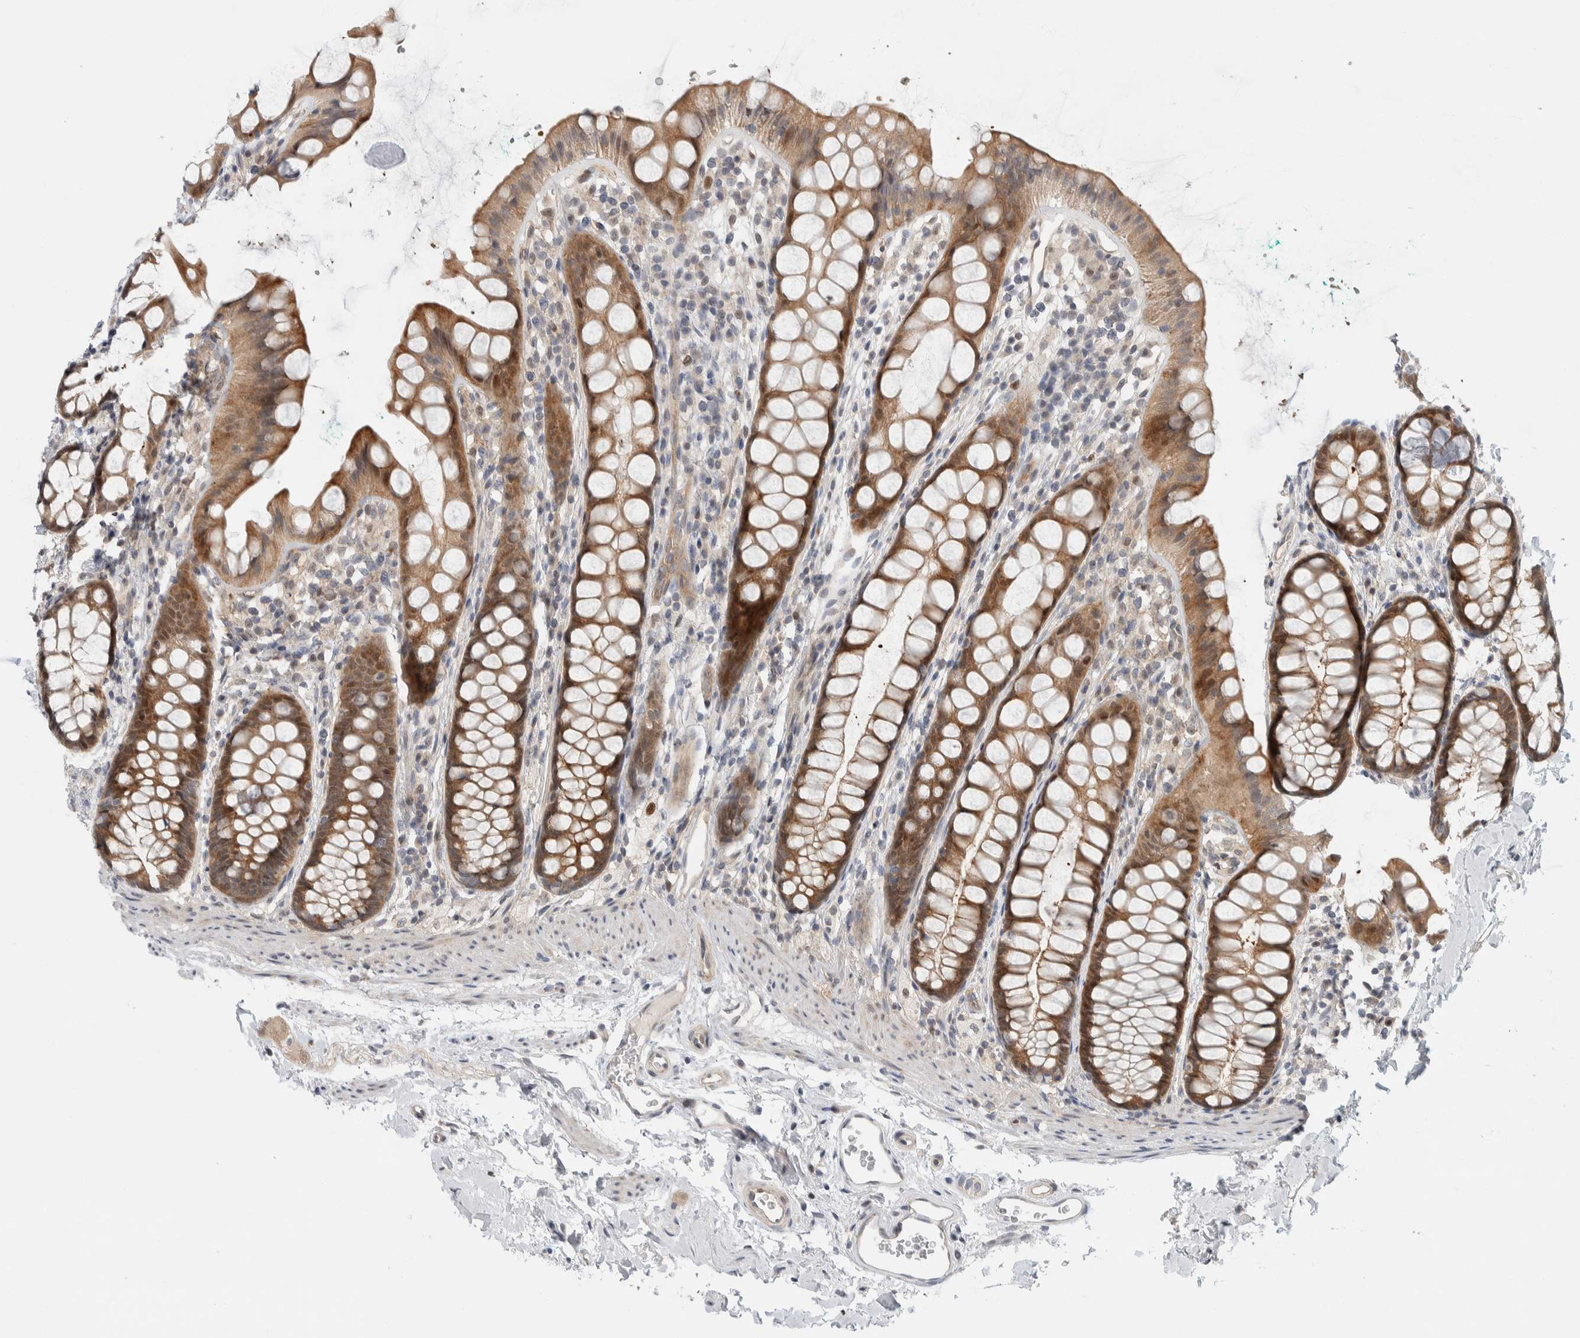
{"staining": {"intensity": "moderate", "quantity": ">75%", "location": "cytoplasmic/membranous"}, "tissue": "rectum", "cell_type": "Glandular cells", "image_type": "normal", "snomed": [{"axis": "morphology", "description": "Normal tissue, NOS"}, {"axis": "topography", "description": "Rectum"}], "caption": "A high-resolution micrograph shows immunohistochemistry (IHC) staining of benign rectum, which exhibits moderate cytoplasmic/membranous positivity in approximately >75% of glandular cells. (Stains: DAB in brown, nuclei in blue, Microscopy: brightfield microscopy at high magnification).", "gene": "NCR3LG1", "patient": {"sex": "female", "age": 65}}